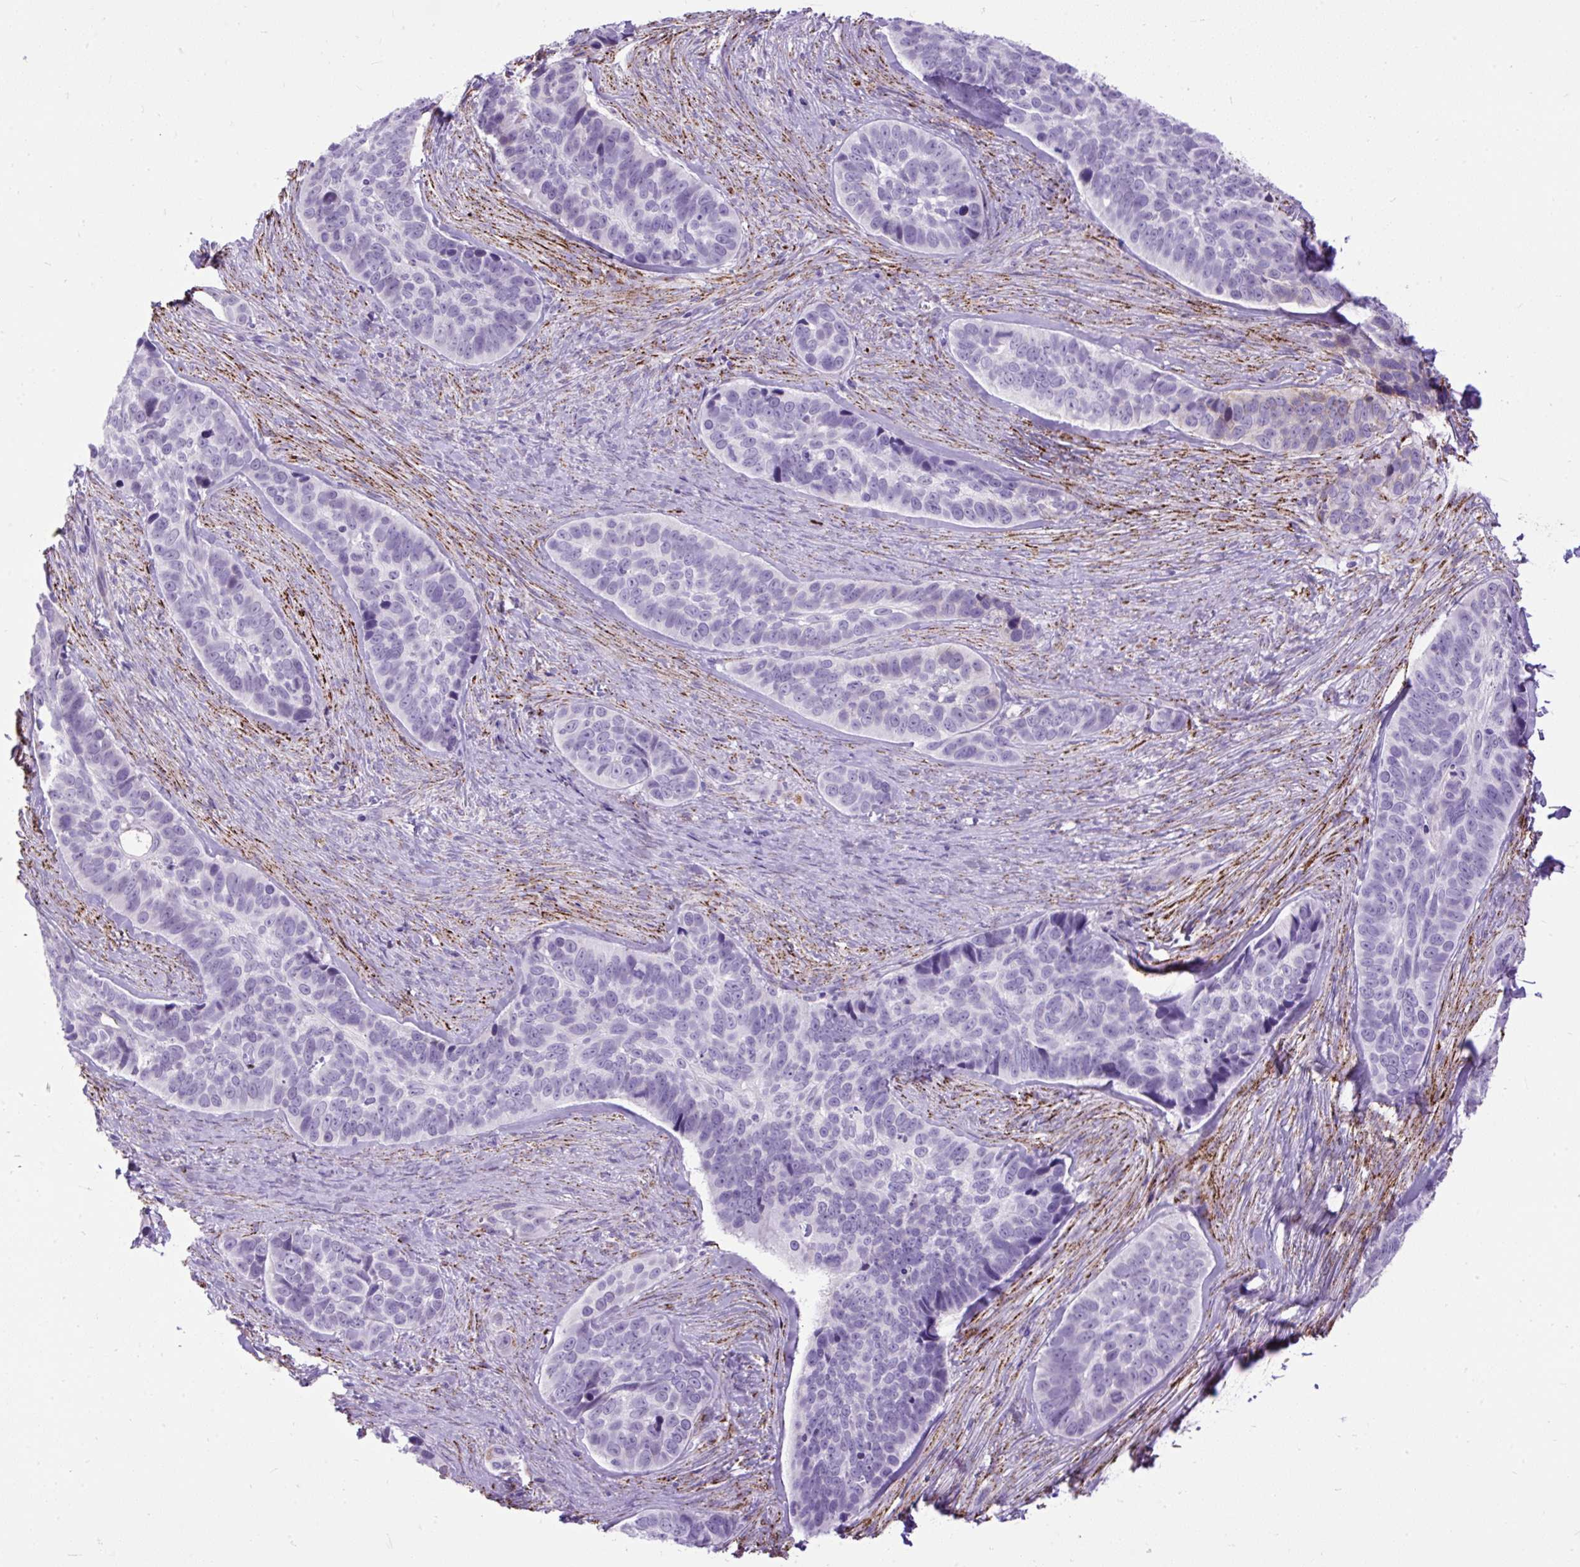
{"staining": {"intensity": "negative", "quantity": "none", "location": "none"}, "tissue": "skin cancer", "cell_type": "Tumor cells", "image_type": "cancer", "snomed": [{"axis": "morphology", "description": "Basal cell carcinoma"}, {"axis": "topography", "description": "Skin"}], "caption": "Tumor cells show no significant protein expression in skin basal cell carcinoma.", "gene": "ZNF256", "patient": {"sex": "female", "age": 82}}